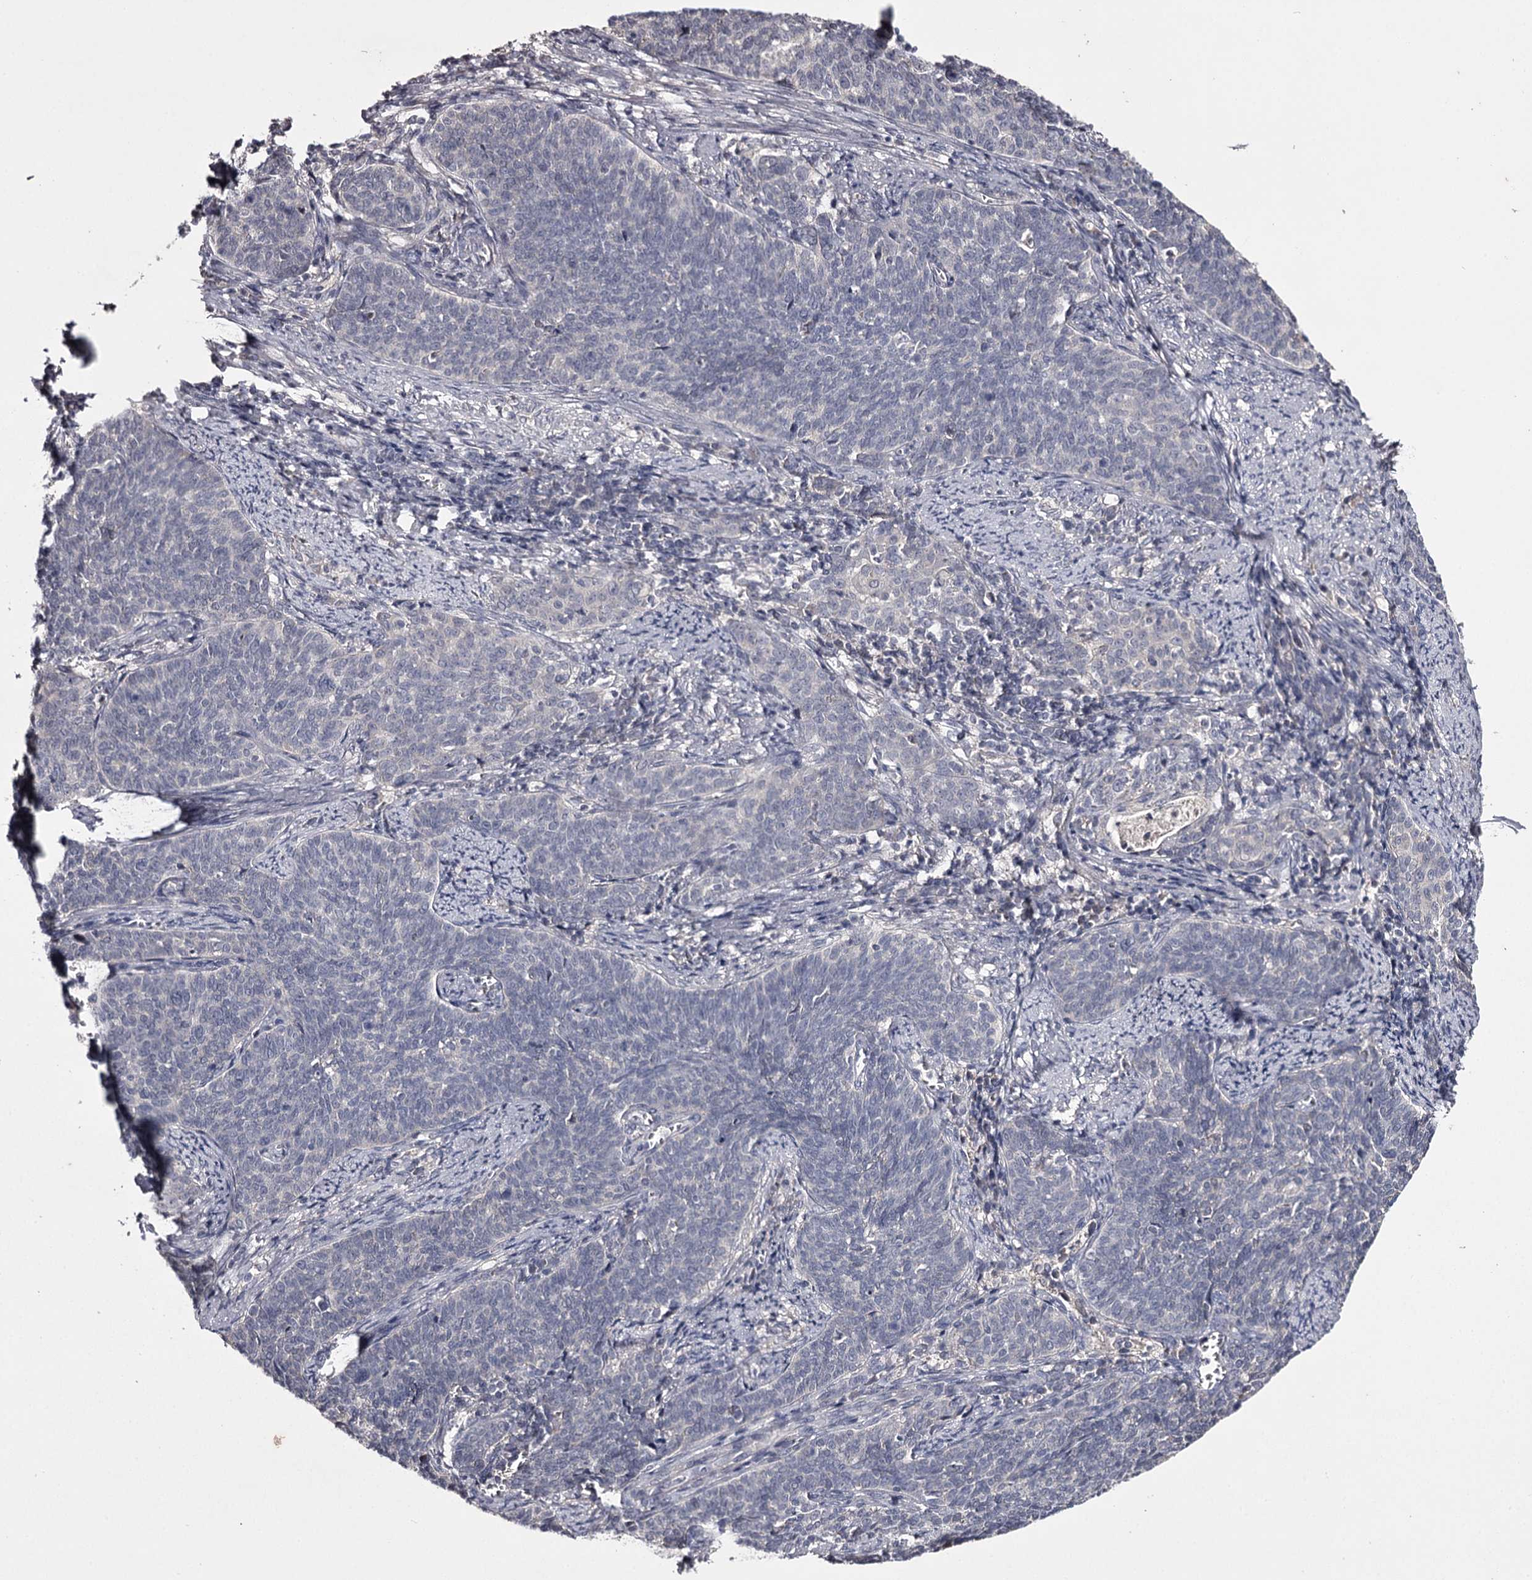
{"staining": {"intensity": "negative", "quantity": "none", "location": "none"}, "tissue": "cervical cancer", "cell_type": "Tumor cells", "image_type": "cancer", "snomed": [{"axis": "morphology", "description": "Squamous cell carcinoma, NOS"}, {"axis": "topography", "description": "Cervix"}], "caption": "Tumor cells are negative for protein expression in human cervical squamous cell carcinoma.", "gene": "PRM2", "patient": {"sex": "female", "age": 39}}